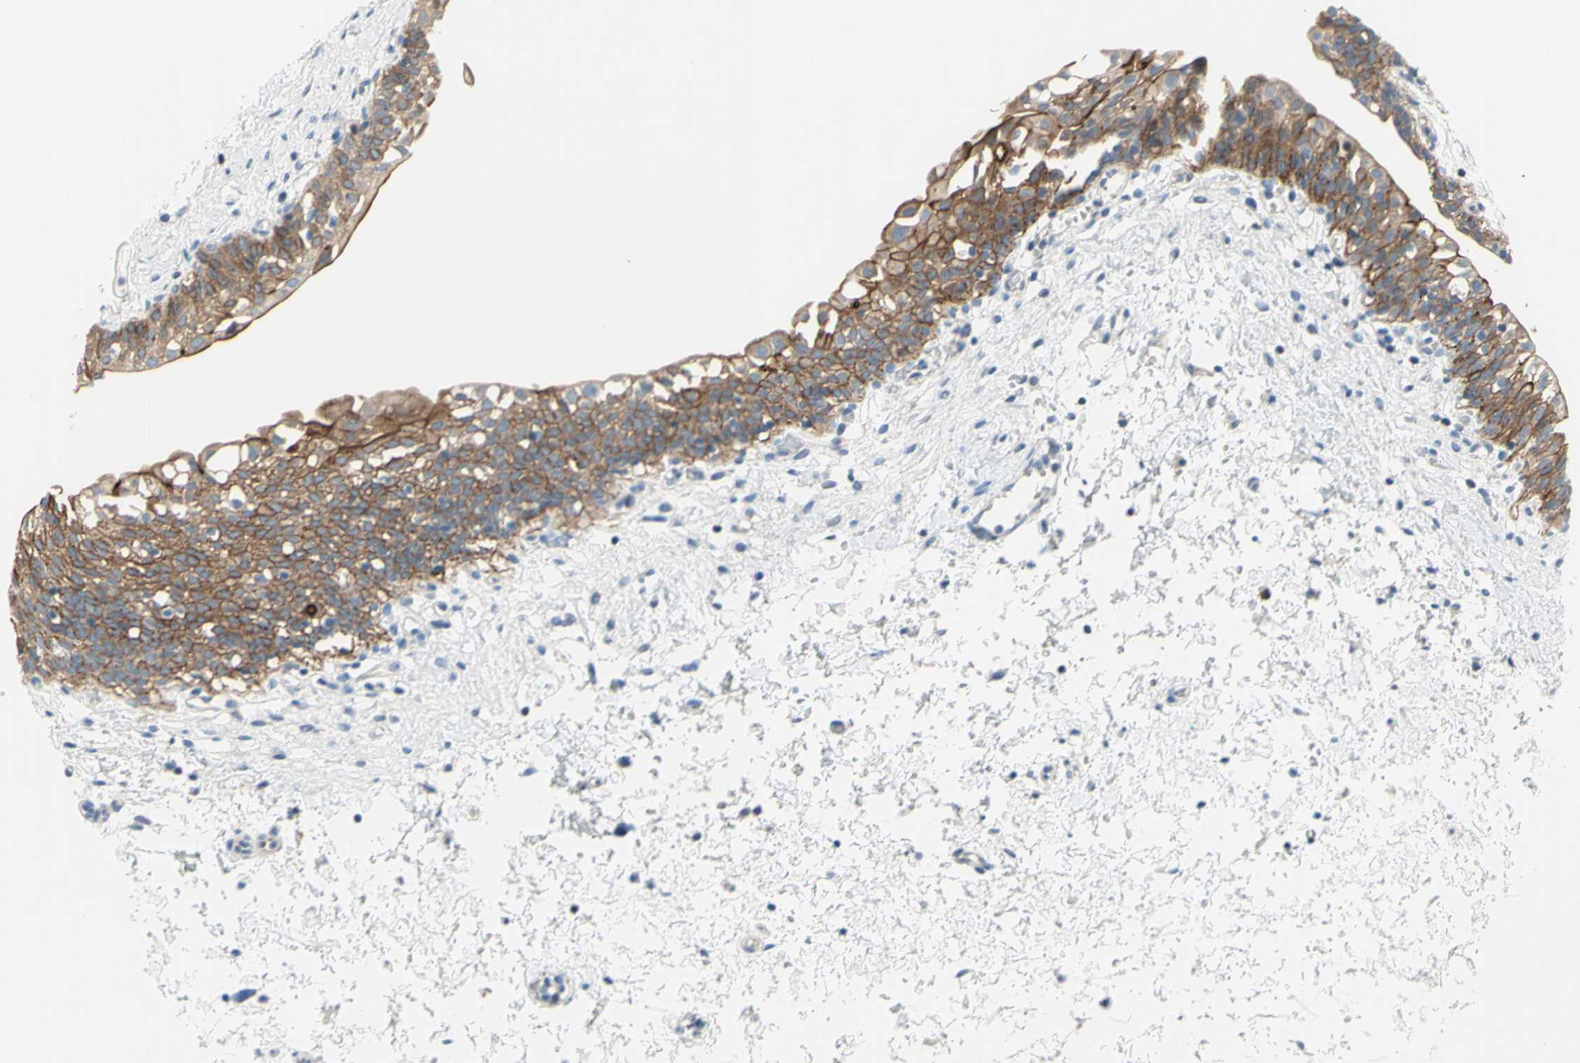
{"staining": {"intensity": "moderate", "quantity": ">75%", "location": "cytoplasmic/membranous"}, "tissue": "urinary bladder", "cell_type": "Urothelial cells", "image_type": "normal", "snomed": [{"axis": "morphology", "description": "Normal tissue, NOS"}, {"axis": "topography", "description": "Urinary bladder"}], "caption": "Protein positivity by immunohistochemistry reveals moderate cytoplasmic/membranous expression in approximately >75% of urothelial cells in unremarkable urinary bladder.", "gene": "MUC1", "patient": {"sex": "male", "age": 55}}